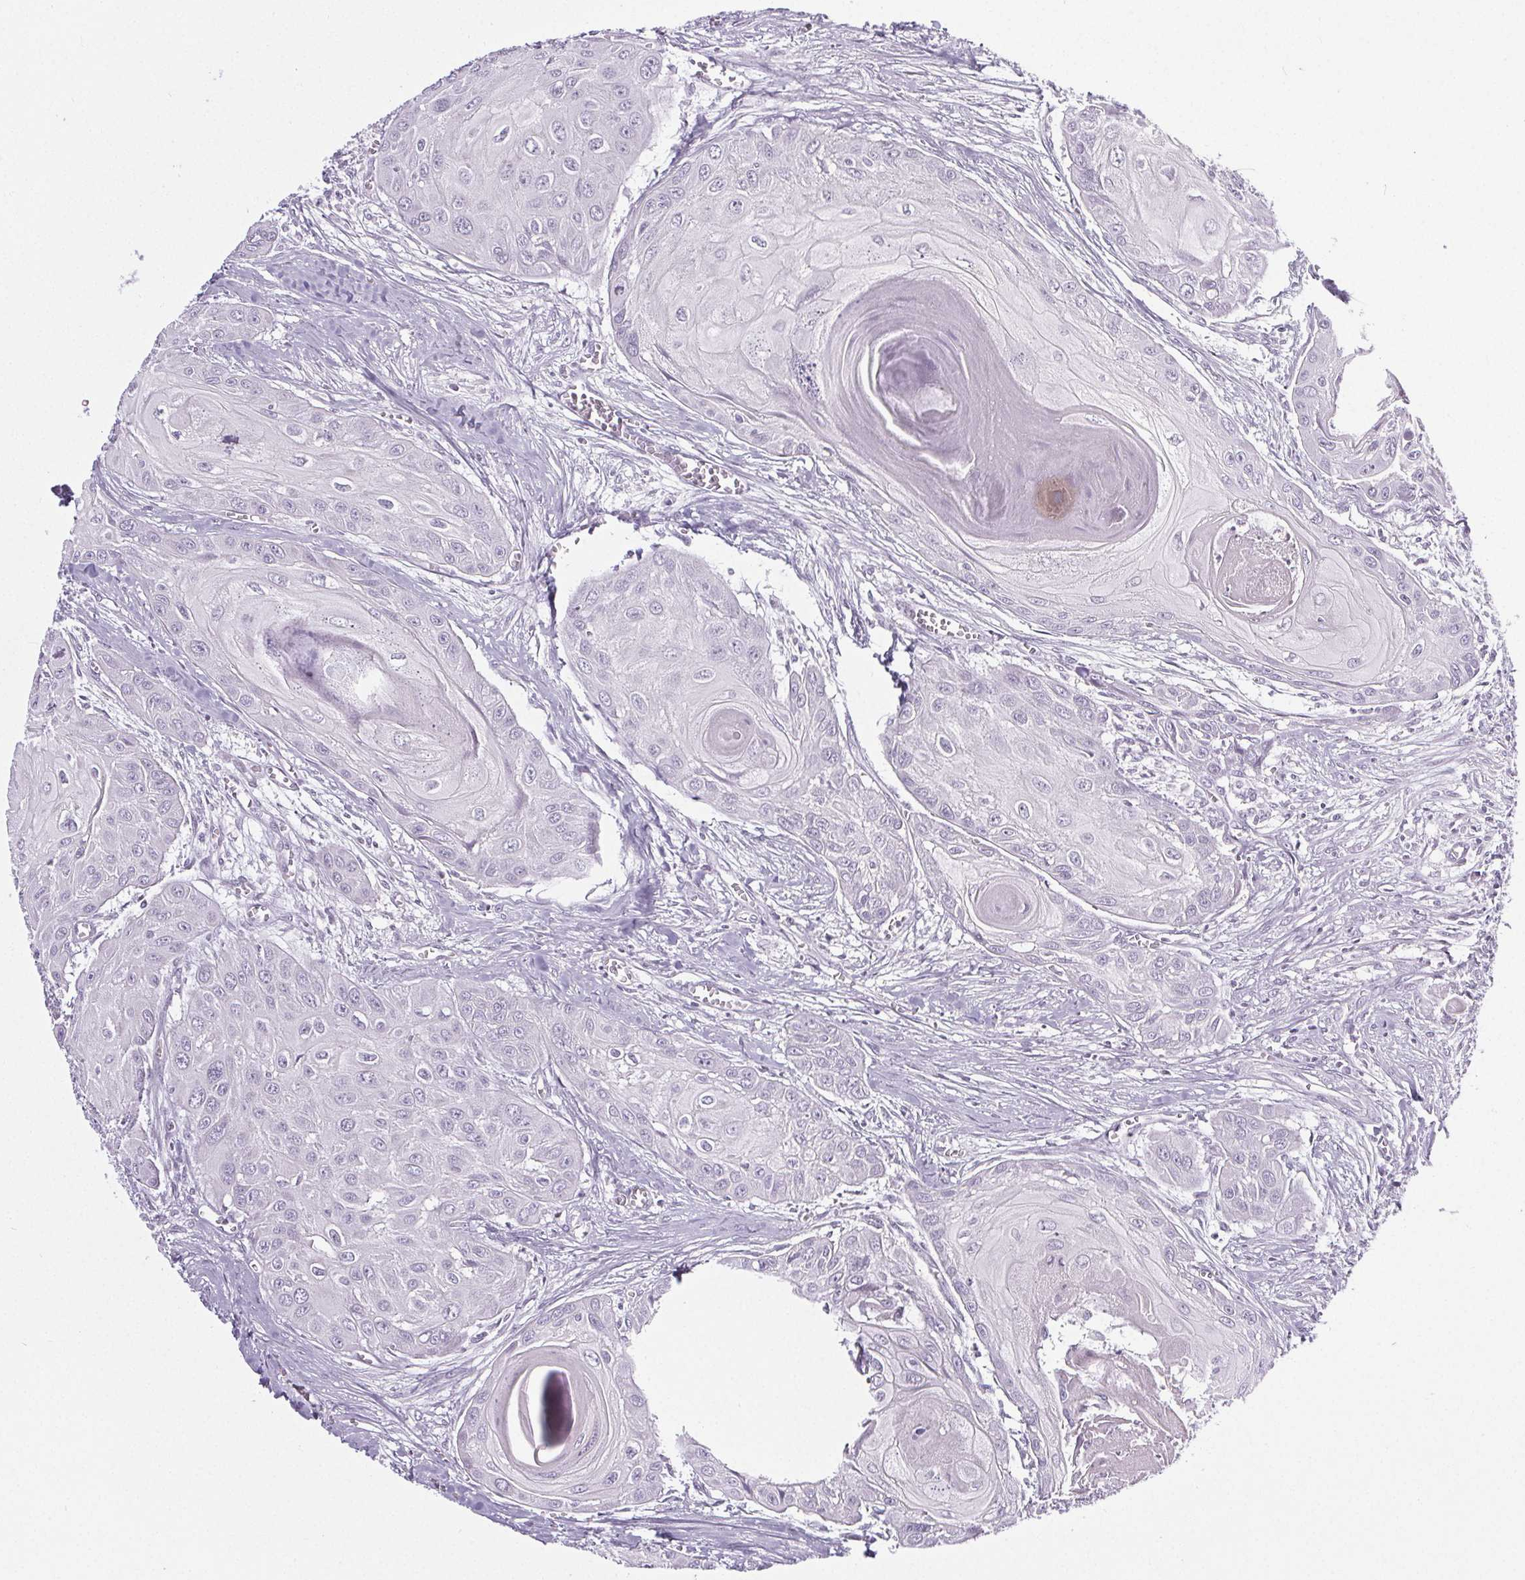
{"staining": {"intensity": "negative", "quantity": "none", "location": "none"}, "tissue": "head and neck cancer", "cell_type": "Tumor cells", "image_type": "cancer", "snomed": [{"axis": "morphology", "description": "Squamous cell carcinoma, NOS"}, {"axis": "topography", "description": "Oral tissue"}, {"axis": "topography", "description": "Head-Neck"}], "caption": "This is an IHC photomicrograph of head and neck squamous cell carcinoma. There is no positivity in tumor cells.", "gene": "ELAVL2", "patient": {"sex": "male", "age": 71}}